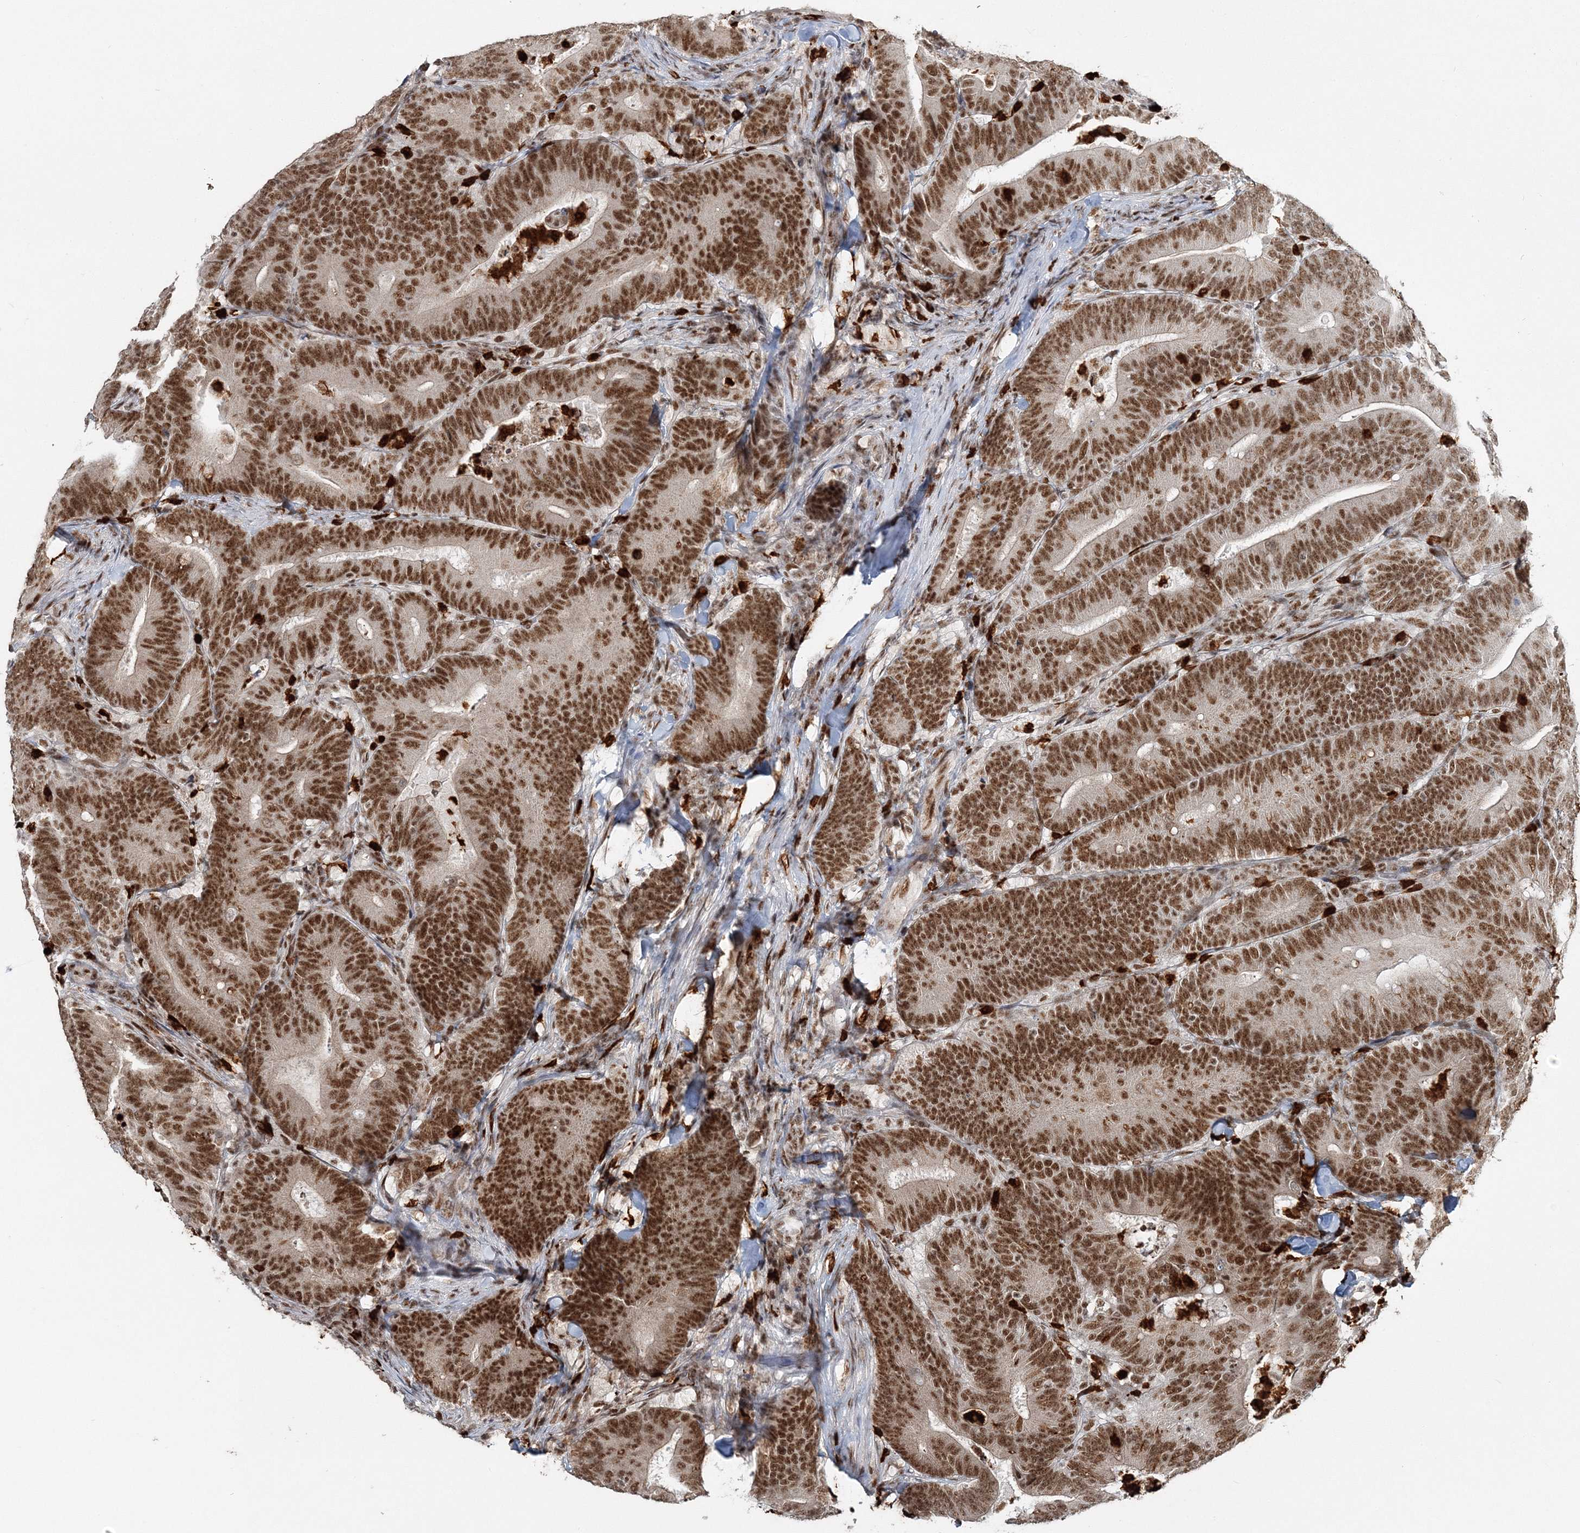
{"staining": {"intensity": "strong", "quantity": ">75%", "location": "cytoplasmic/membranous,nuclear"}, "tissue": "colorectal cancer", "cell_type": "Tumor cells", "image_type": "cancer", "snomed": [{"axis": "morphology", "description": "Adenocarcinoma, NOS"}, {"axis": "topography", "description": "Colon"}], "caption": "Strong cytoplasmic/membranous and nuclear expression is seen in approximately >75% of tumor cells in colorectal cancer. The staining is performed using DAB brown chromogen to label protein expression. The nuclei are counter-stained blue using hematoxylin.", "gene": "QRICH1", "patient": {"sex": "female", "age": 66}}